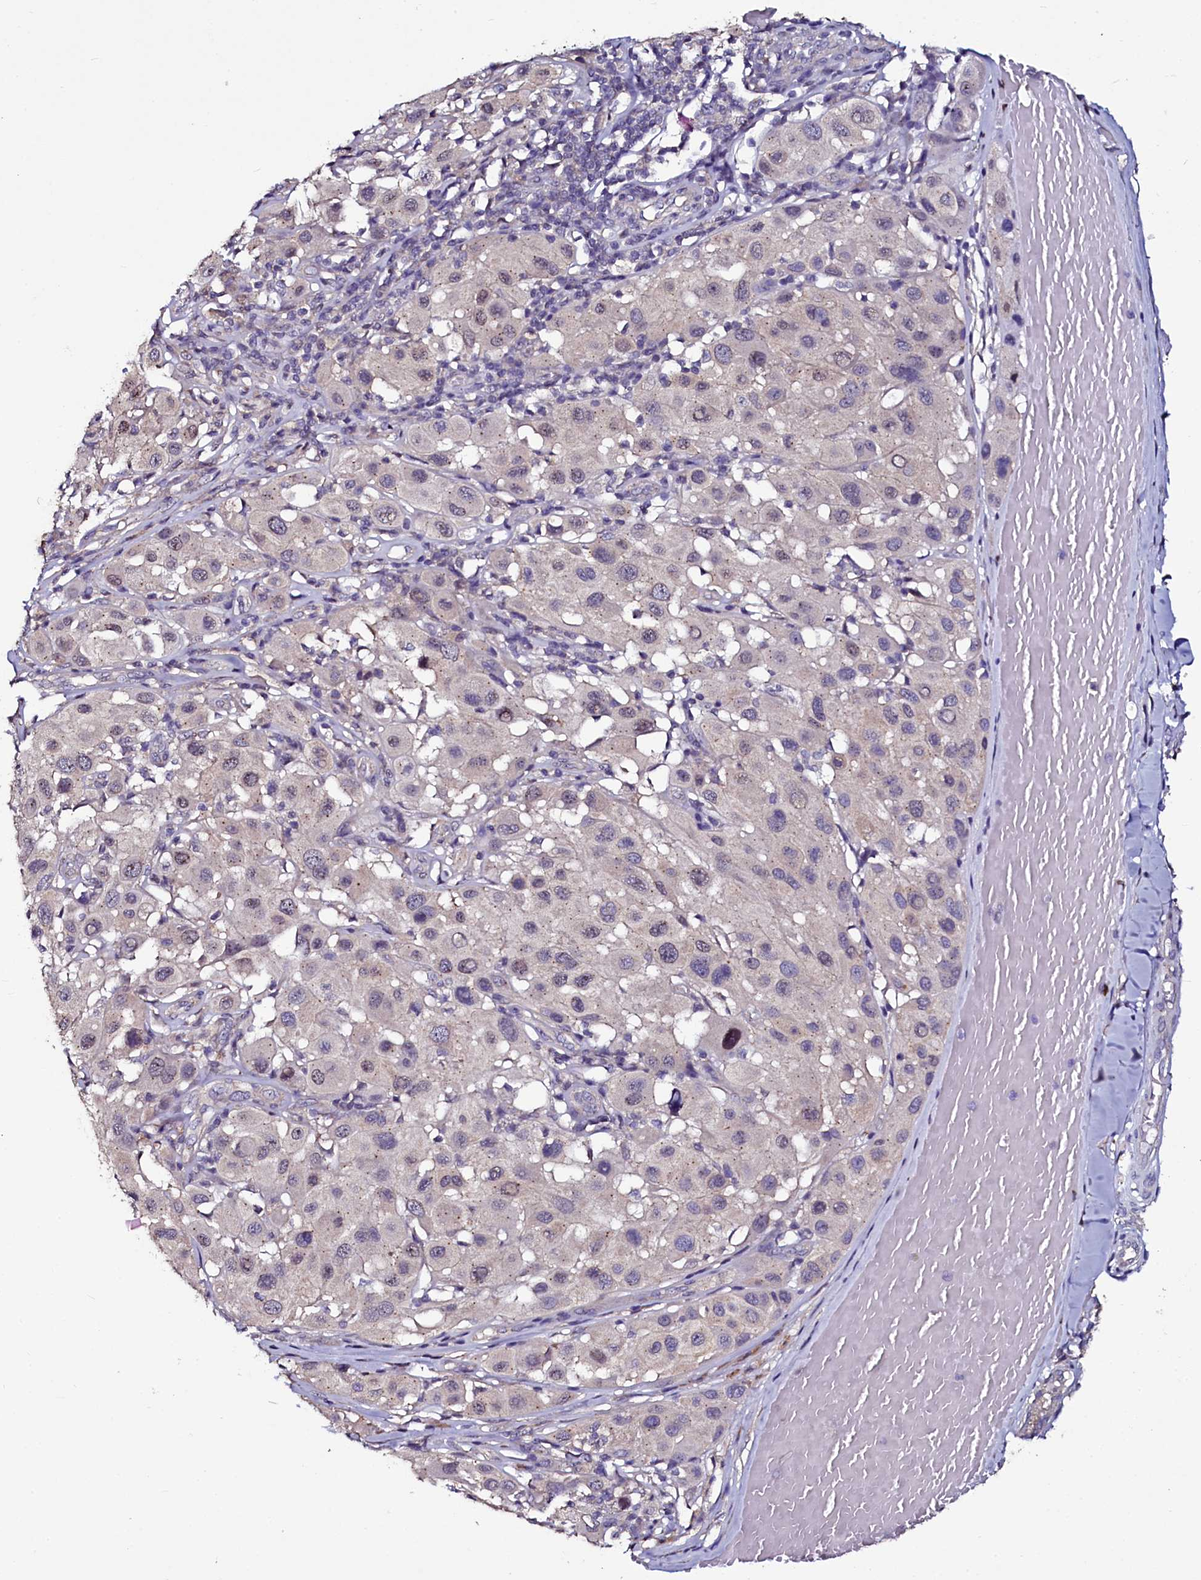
{"staining": {"intensity": "weak", "quantity": "<25%", "location": "nuclear"}, "tissue": "melanoma", "cell_type": "Tumor cells", "image_type": "cancer", "snomed": [{"axis": "morphology", "description": "Malignant melanoma, Metastatic site"}, {"axis": "topography", "description": "Skin"}], "caption": "IHC image of human melanoma stained for a protein (brown), which reveals no staining in tumor cells.", "gene": "USPL1", "patient": {"sex": "male", "age": 41}}